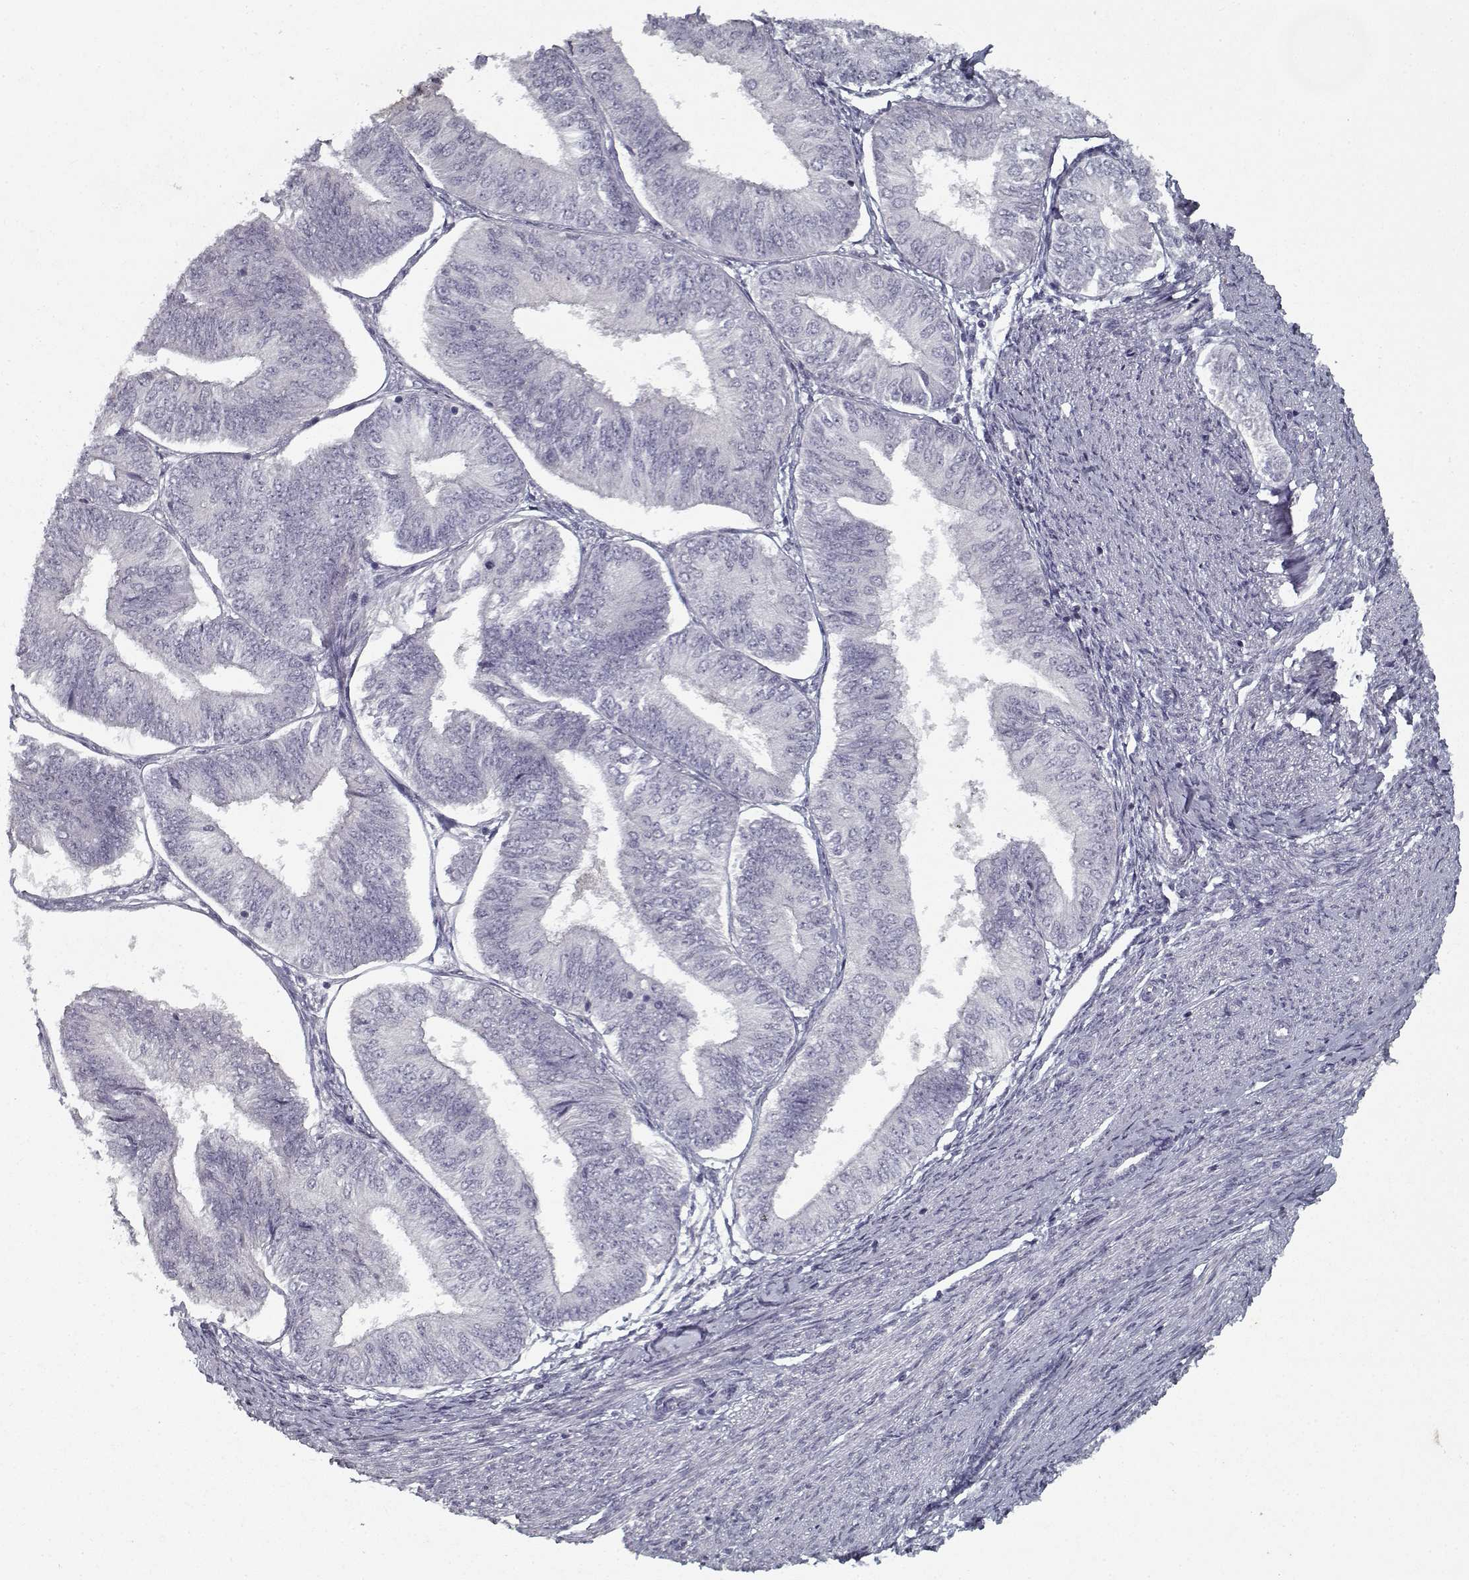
{"staining": {"intensity": "negative", "quantity": "none", "location": "none"}, "tissue": "endometrial cancer", "cell_type": "Tumor cells", "image_type": "cancer", "snomed": [{"axis": "morphology", "description": "Adenocarcinoma, NOS"}, {"axis": "topography", "description": "Endometrium"}], "caption": "IHC histopathology image of neoplastic tissue: endometrial cancer (adenocarcinoma) stained with DAB (3,3'-diaminobenzidine) exhibits no significant protein expression in tumor cells.", "gene": "GAD2", "patient": {"sex": "female", "age": 58}}